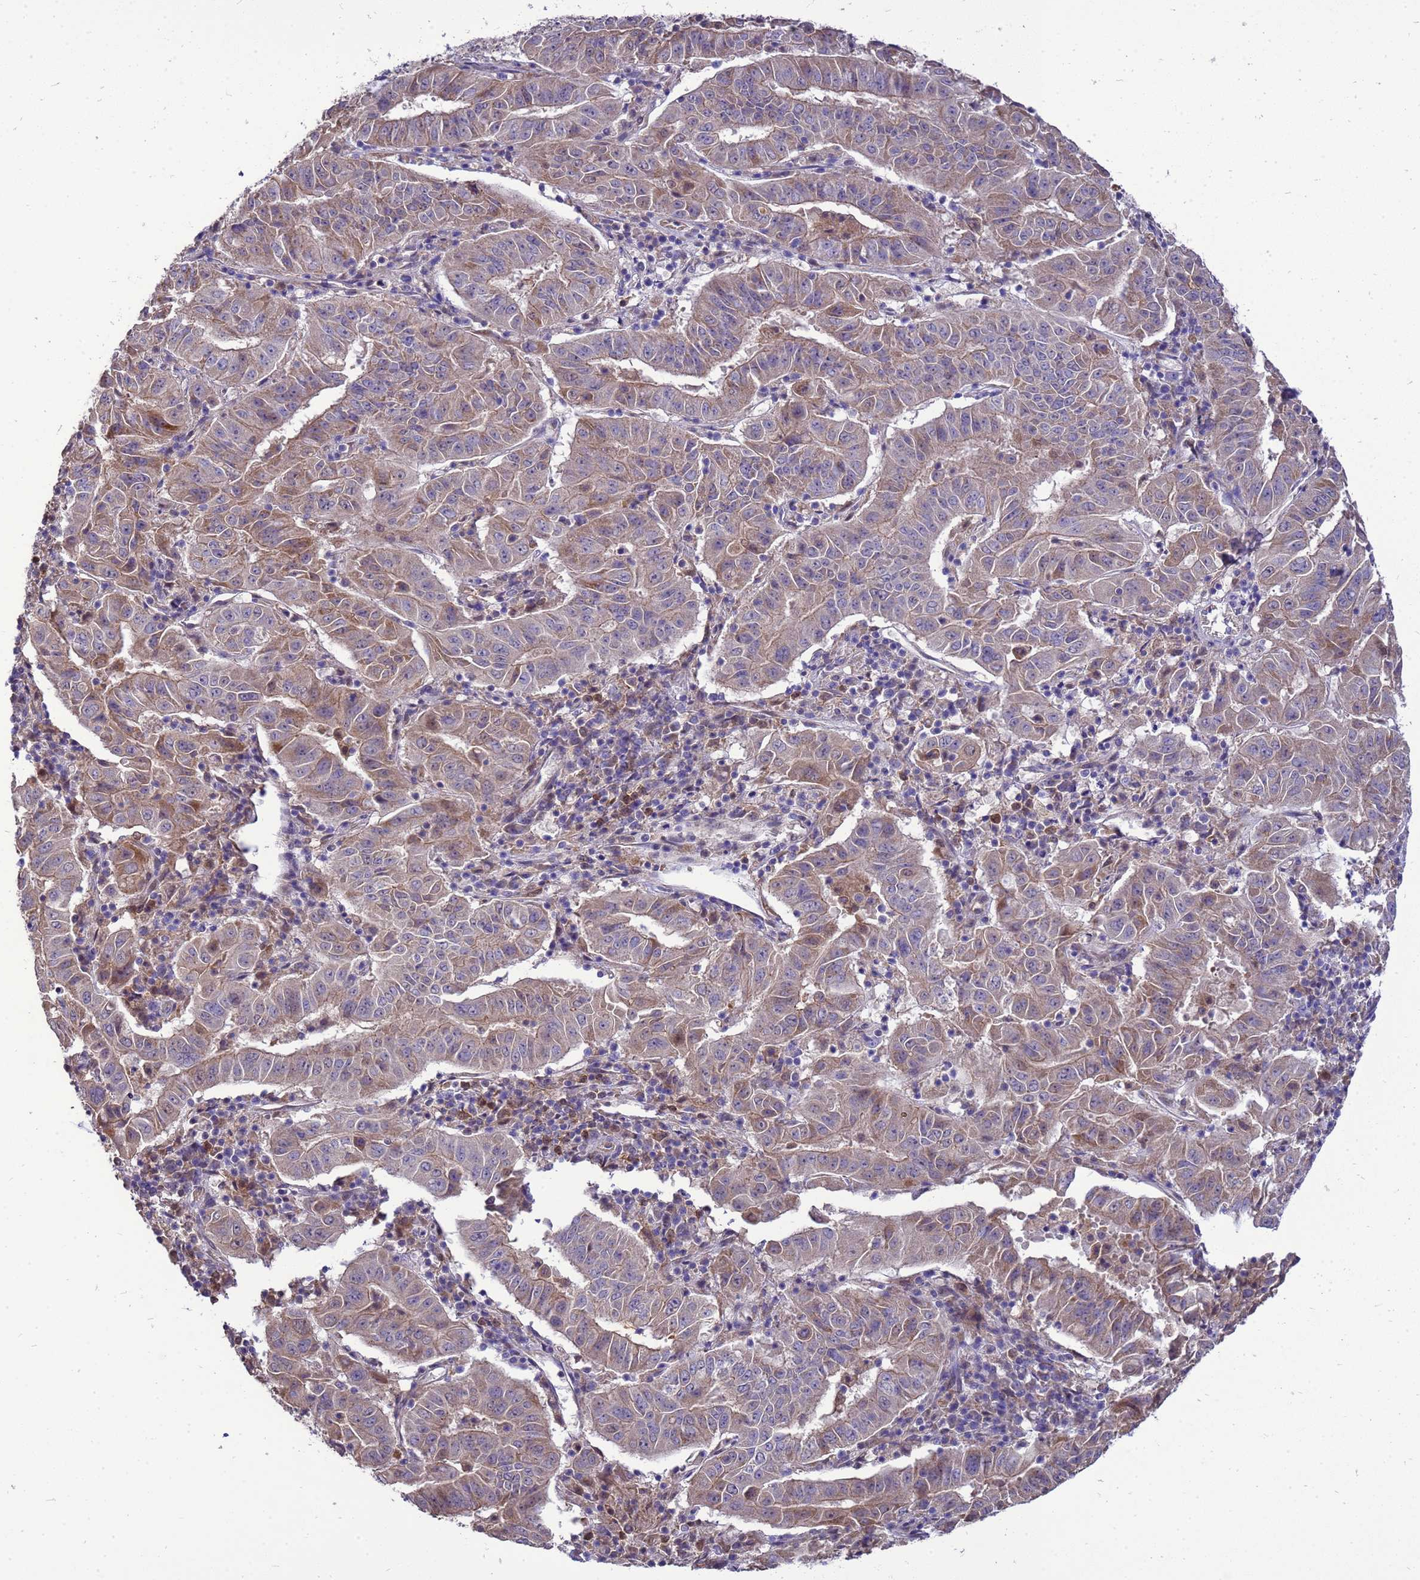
{"staining": {"intensity": "weak", "quantity": "25%-75%", "location": "cytoplasmic/membranous"}, "tissue": "pancreatic cancer", "cell_type": "Tumor cells", "image_type": "cancer", "snomed": [{"axis": "morphology", "description": "Adenocarcinoma, NOS"}, {"axis": "topography", "description": "Pancreas"}], "caption": "About 25%-75% of tumor cells in adenocarcinoma (pancreatic) exhibit weak cytoplasmic/membranous protein positivity as visualized by brown immunohistochemical staining.", "gene": "EIF4EBP3", "patient": {"sex": "male", "age": 63}}